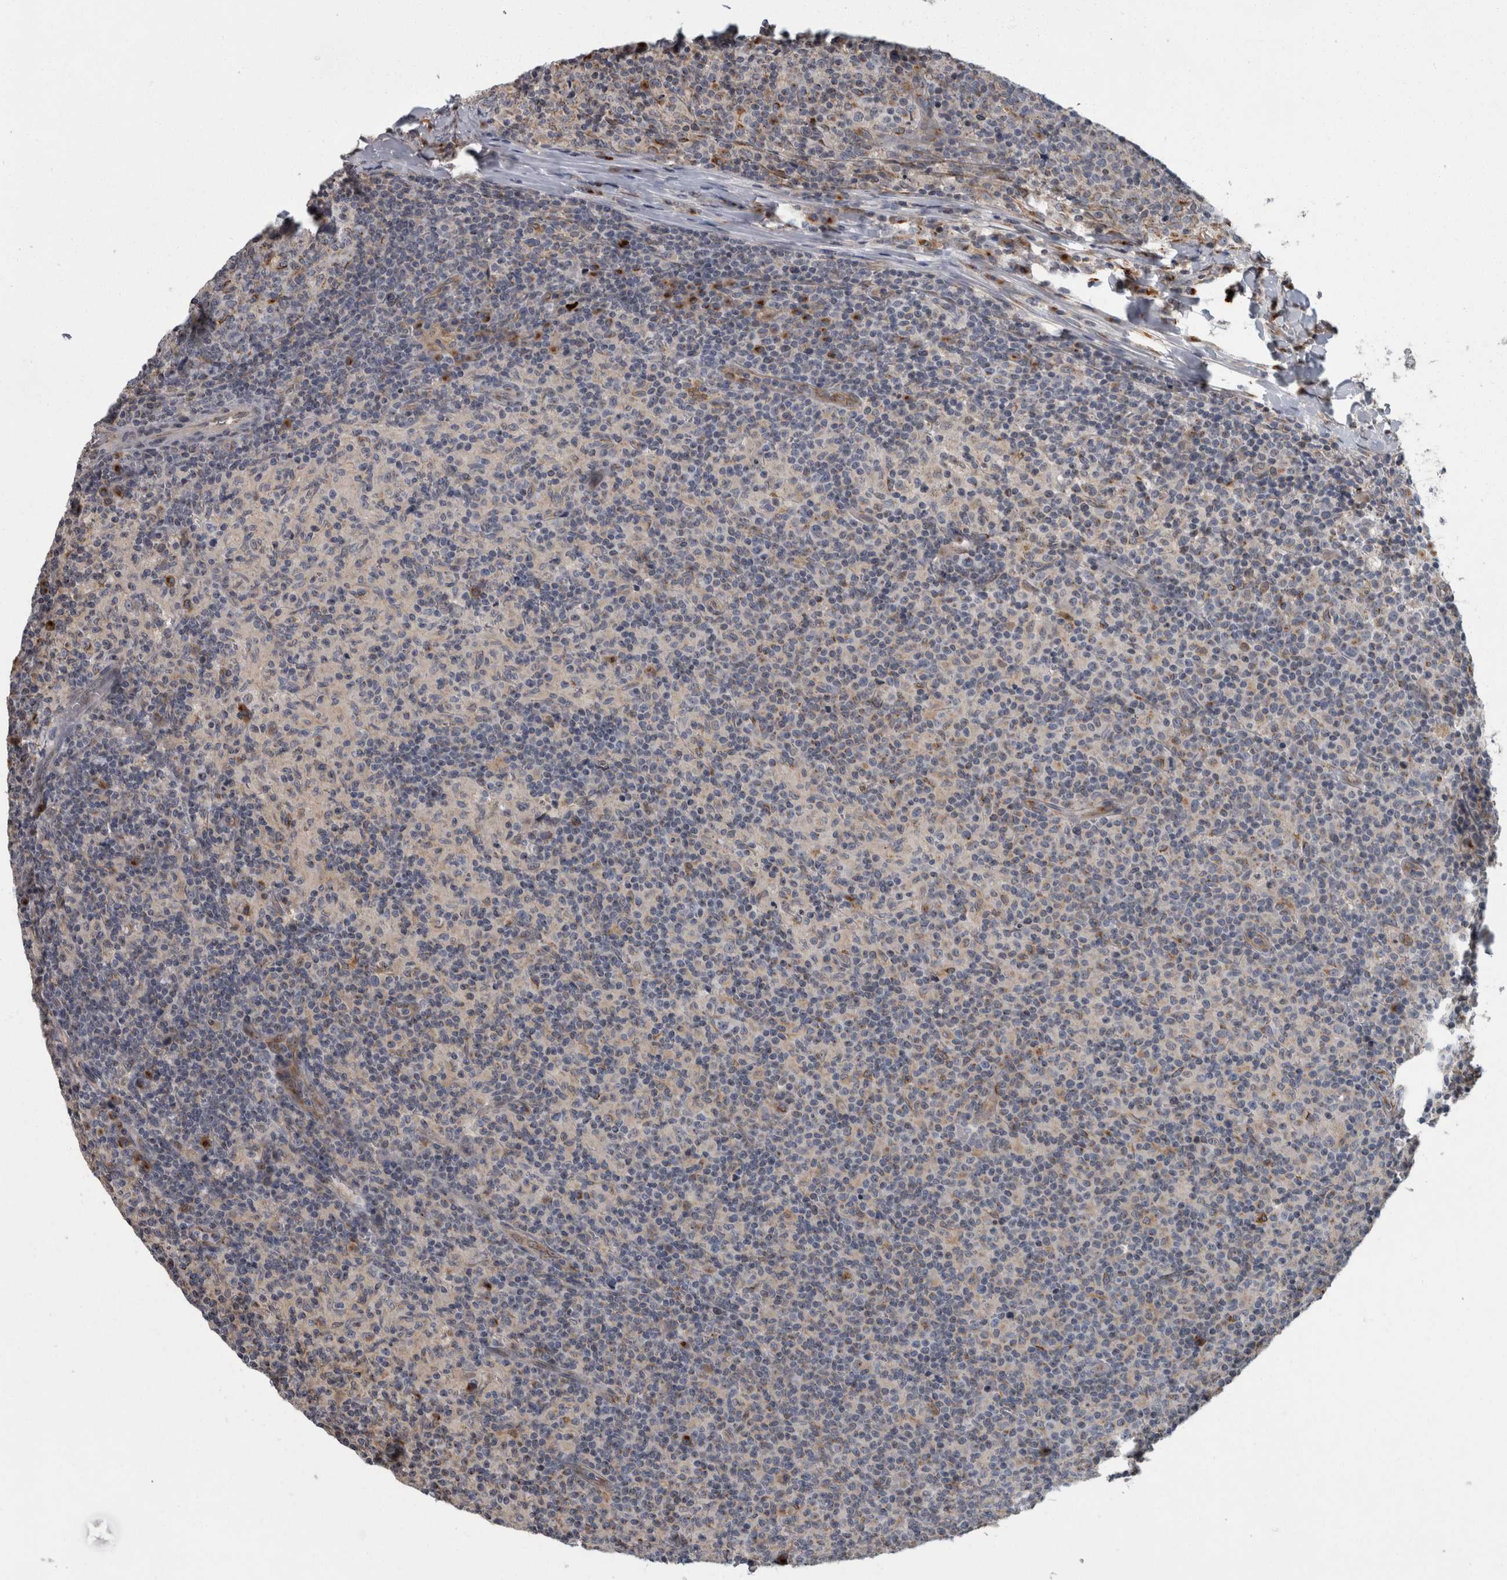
{"staining": {"intensity": "moderate", "quantity": "25%-75%", "location": "cytoplasmic/membranous"}, "tissue": "lymph node", "cell_type": "Germinal center cells", "image_type": "normal", "snomed": [{"axis": "morphology", "description": "Normal tissue, NOS"}, {"axis": "morphology", "description": "Inflammation, NOS"}, {"axis": "topography", "description": "Lymph node"}], "caption": "DAB (3,3'-diaminobenzidine) immunohistochemical staining of unremarkable lymph node exhibits moderate cytoplasmic/membranous protein positivity in approximately 25%-75% of germinal center cells. Nuclei are stained in blue.", "gene": "LMAN2L", "patient": {"sex": "male", "age": 55}}